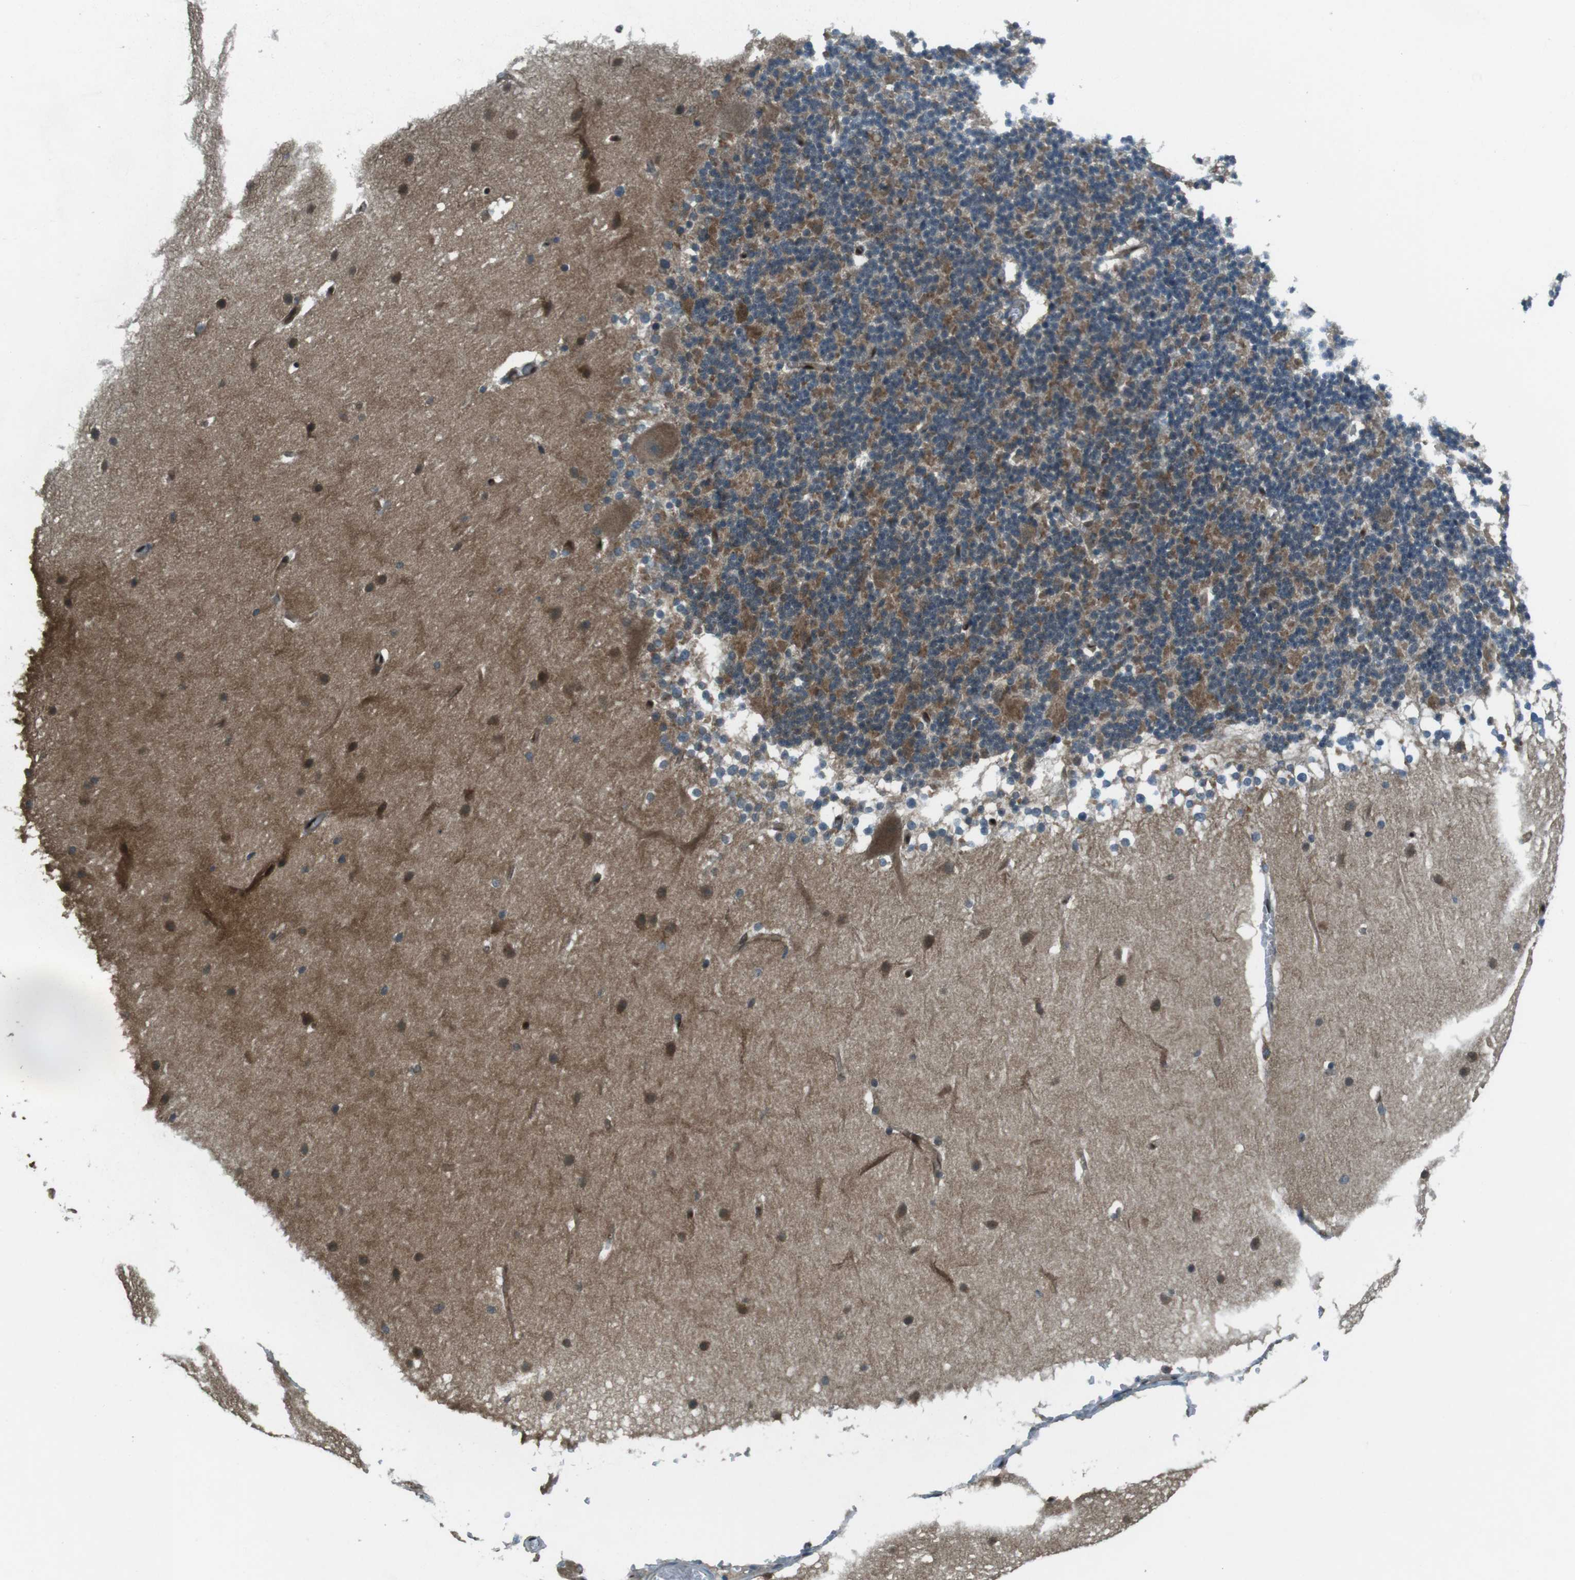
{"staining": {"intensity": "moderate", "quantity": "25%-75%", "location": "cytoplasmic/membranous"}, "tissue": "cerebellum", "cell_type": "Cells in granular layer", "image_type": "normal", "snomed": [{"axis": "morphology", "description": "Normal tissue, NOS"}, {"axis": "topography", "description": "Cerebellum"}], "caption": "The micrograph shows a brown stain indicating the presence of a protein in the cytoplasmic/membranous of cells in granular layer in cerebellum.", "gene": "MFAP3", "patient": {"sex": "female", "age": 19}}